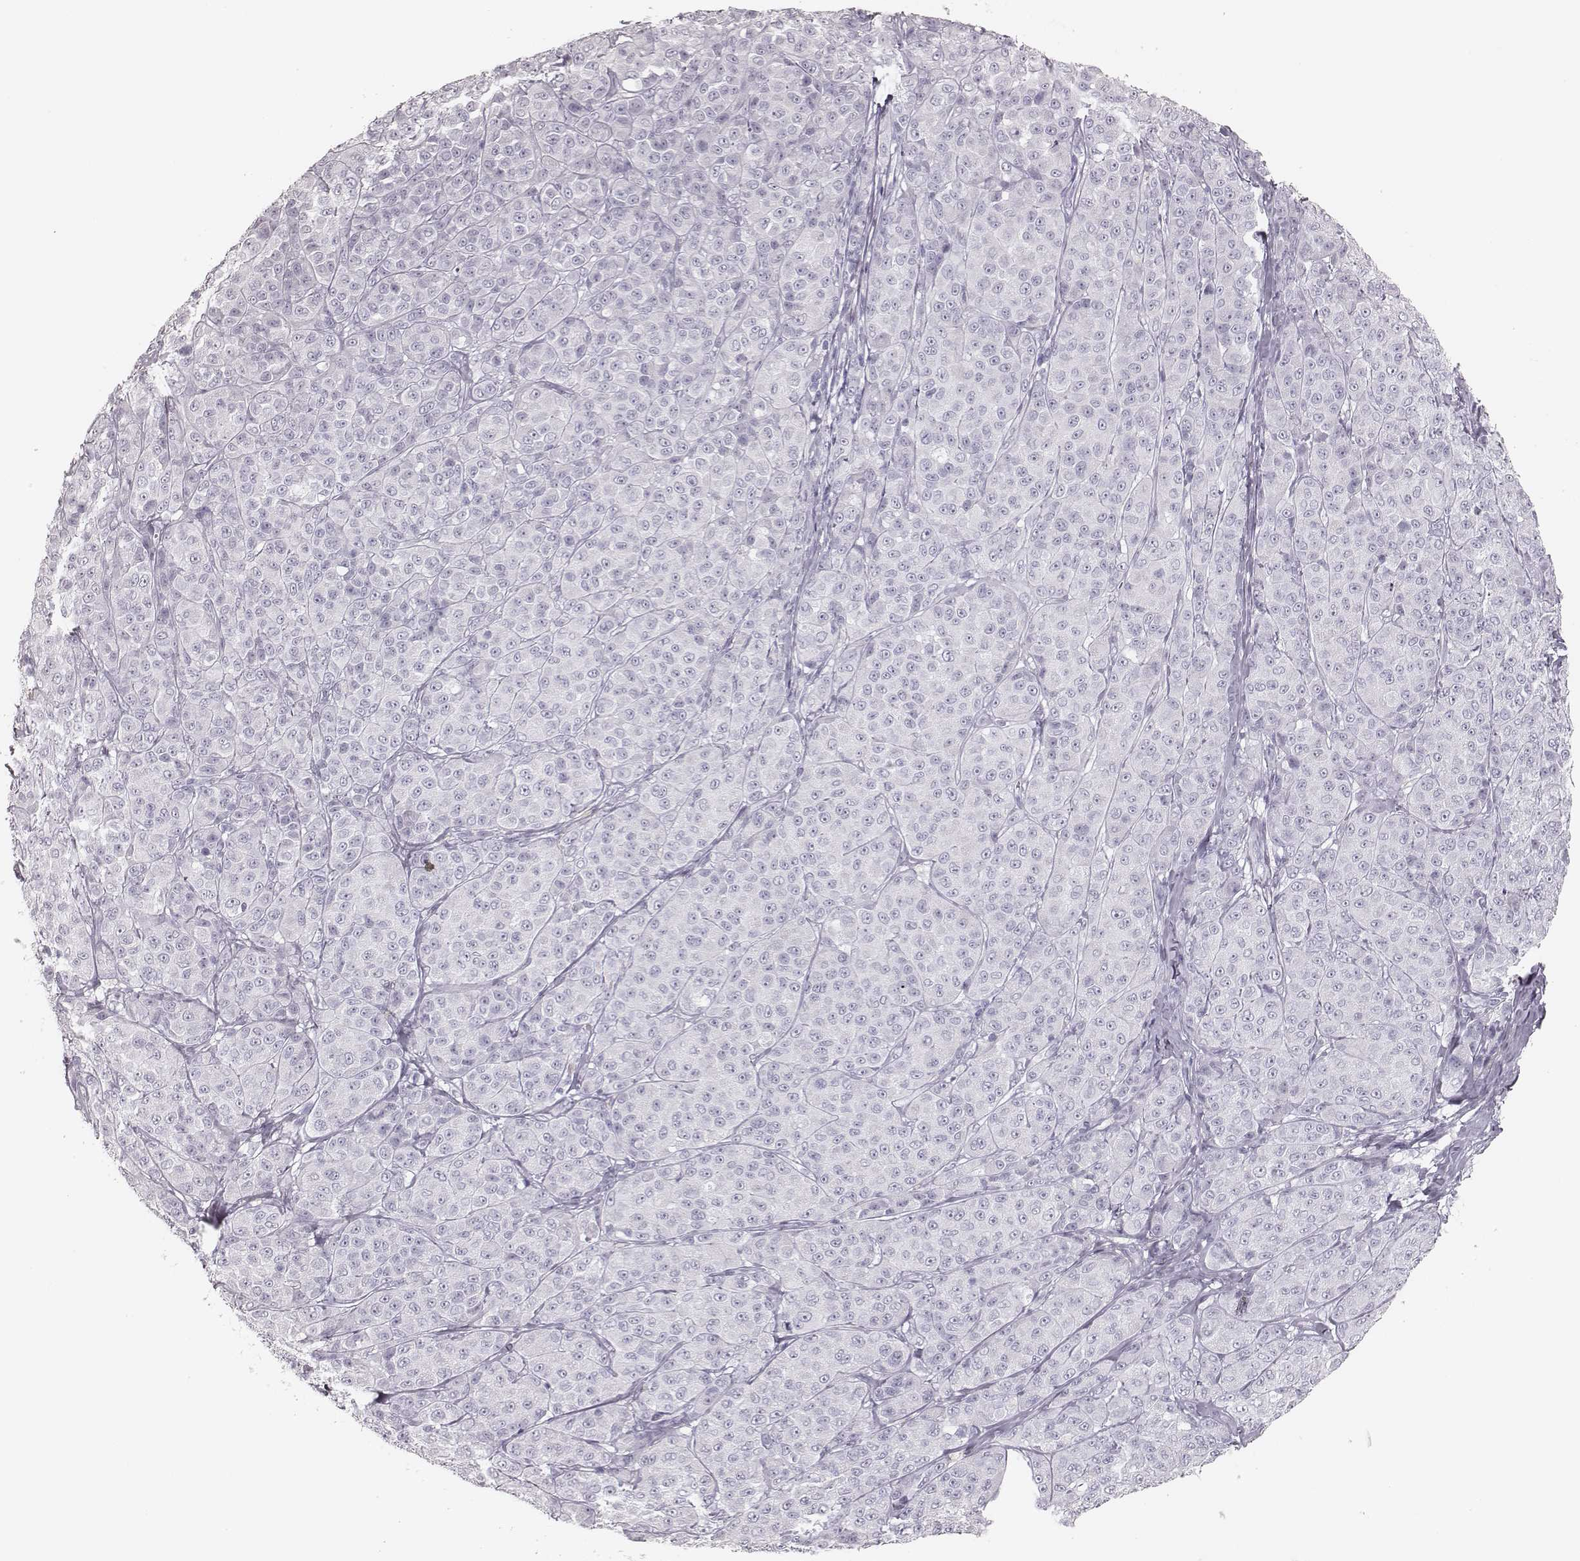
{"staining": {"intensity": "negative", "quantity": "none", "location": "none"}, "tissue": "melanoma", "cell_type": "Tumor cells", "image_type": "cancer", "snomed": [{"axis": "morphology", "description": "Malignant melanoma, NOS"}, {"axis": "topography", "description": "Skin"}], "caption": "Immunohistochemical staining of human melanoma reveals no significant expression in tumor cells.", "gene": "ELANE", "patient": {"sex": "male", "age": 89}}